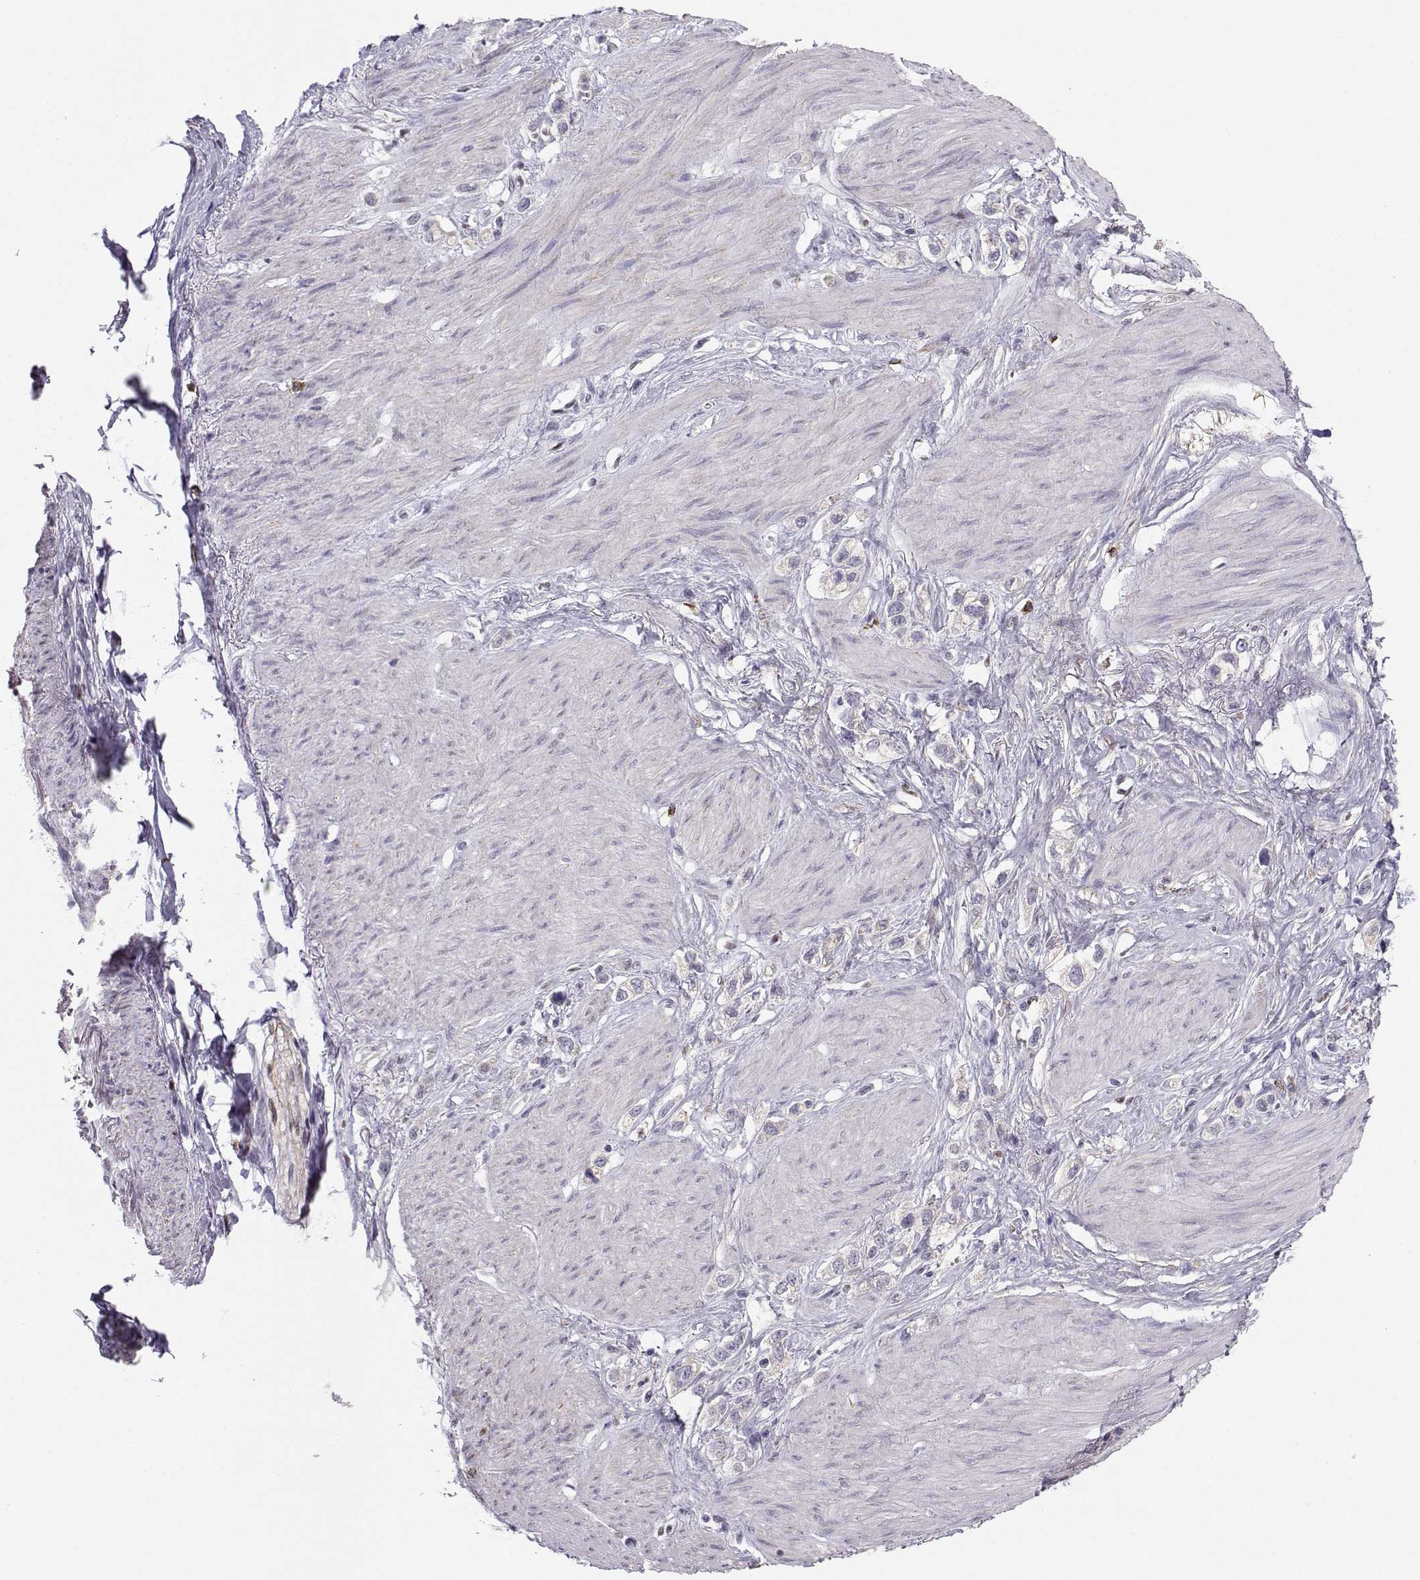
{"staining": {"intensity": "negative", "quantity": "none", "location": "none"}, "tissue": "stomach cancer", "cell_type": "Tumor cells", "image_type": "cancer", "snomed": [{"axis": "morphology", "description": "Normal tissue, NOS"}, {"axis": "morphology", "description": "Adenocarcinoma, NOS"}, {"axis": "morphology", "description": "Adenocarcinoma, High grade"}, {"axis": "topography", "description": "Stomach, upper"}, {"axis": "topography", "description": "Stomach"}], "caption": "Adenocarcinoma (high-grade) (stomach) was stained to show a protein in brown. There is no significant expression in tumor cells.", "gene": "DCLK3", "patient": {"sex": "female", "age": 65}}